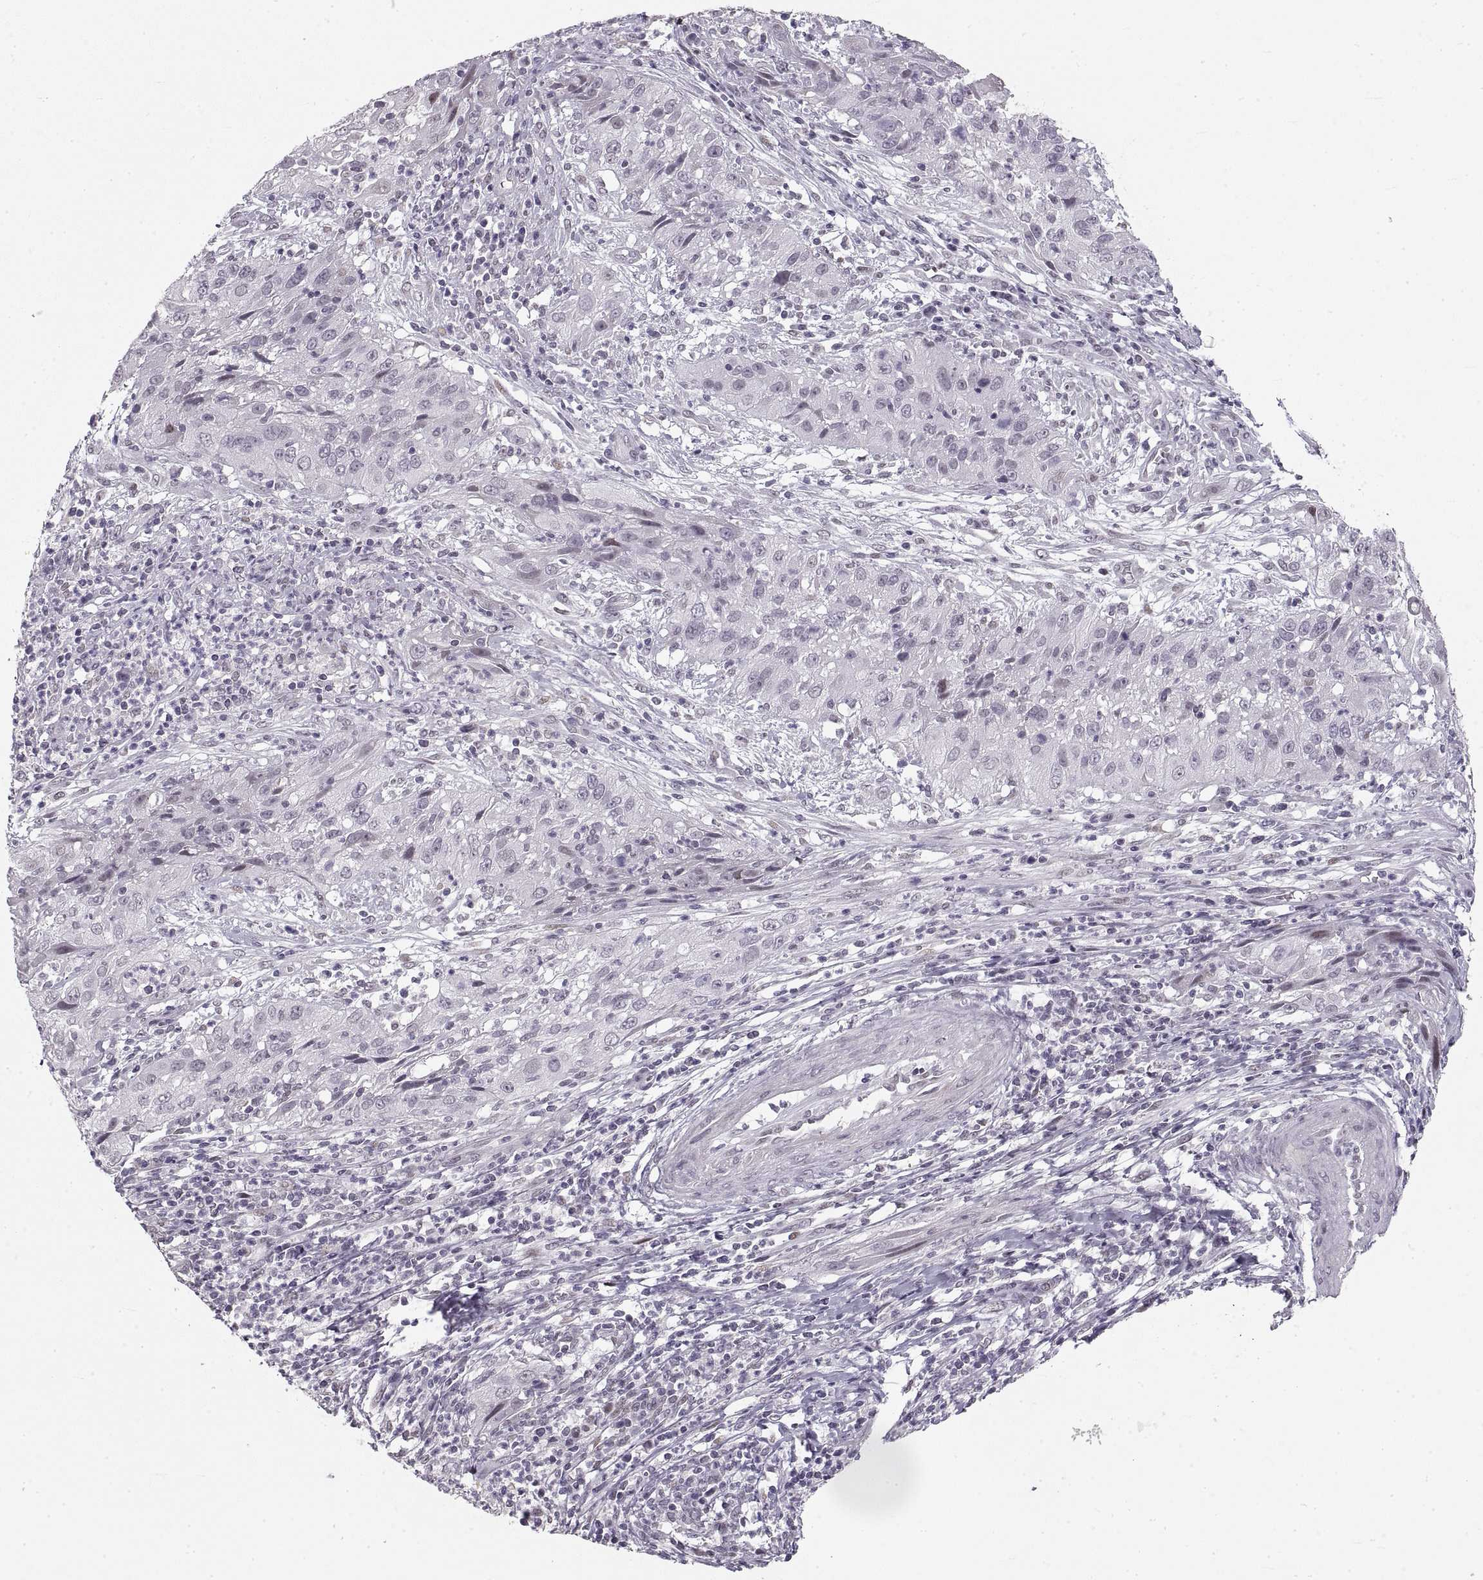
{"staining": {"intensity": "moderate", "quantity": "<25%", "location": "nuclear"}, "tissue": "cervical cancer", "cell_type": "Tumor cells", "image_type": "cancer", "snomed": [{"axis": "morphology", "description": "Squamous cell carcinoma, NOS"}, {"axis": "topography", "description": "Cervix"}], "caption": "The histopathology image demonstrates immunohistochemical staining of cervical cancer. There is moderate nuclear staining is present in about <25% of tumor cells.", "gene": "NANOS3", "patient": {"sex": "female", "age": 32}}